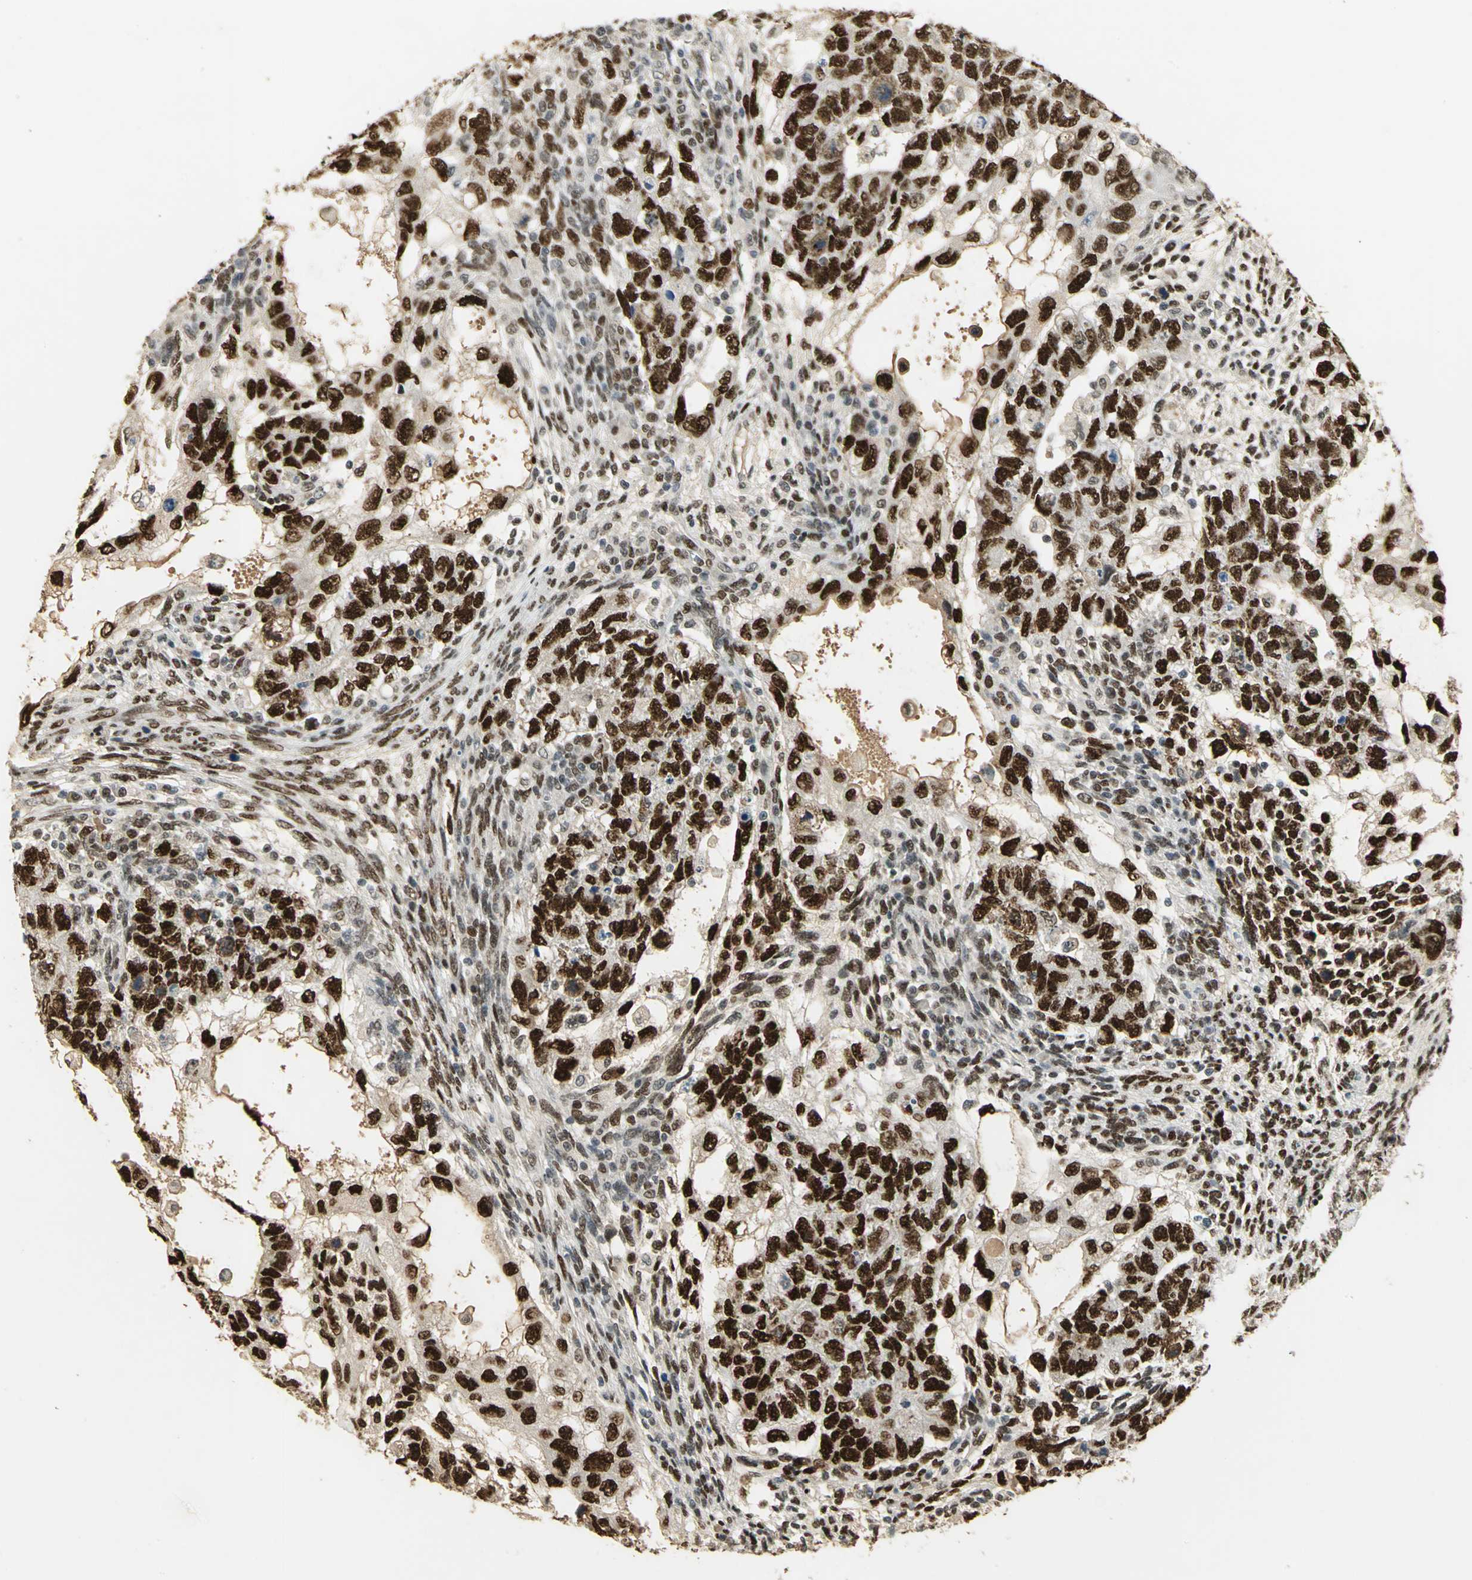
{"staining": {"intensity": "strong", "quantity": ">75%", "location": "nuclear"}, "tissue": "testis cancer", "cell_type": "Tumor cells", "image_type": "cancer", "snomed": [{"axis": "morphology", "description": "Normal tissue, NOS"}, {"axis": "morphology", "description": "Carcinoma, Embryonal, NOS"}, {"axis": "topography", "description": "Testis"}], "caption": "This image displays immunohistochemistry (IHC) staining of human embryonal carcinoma (testis), with high strong nuclear staining in approximately >75% of tumor cells.", "gene": "AK6", "patient": {"sex": "male", "age": 36}}